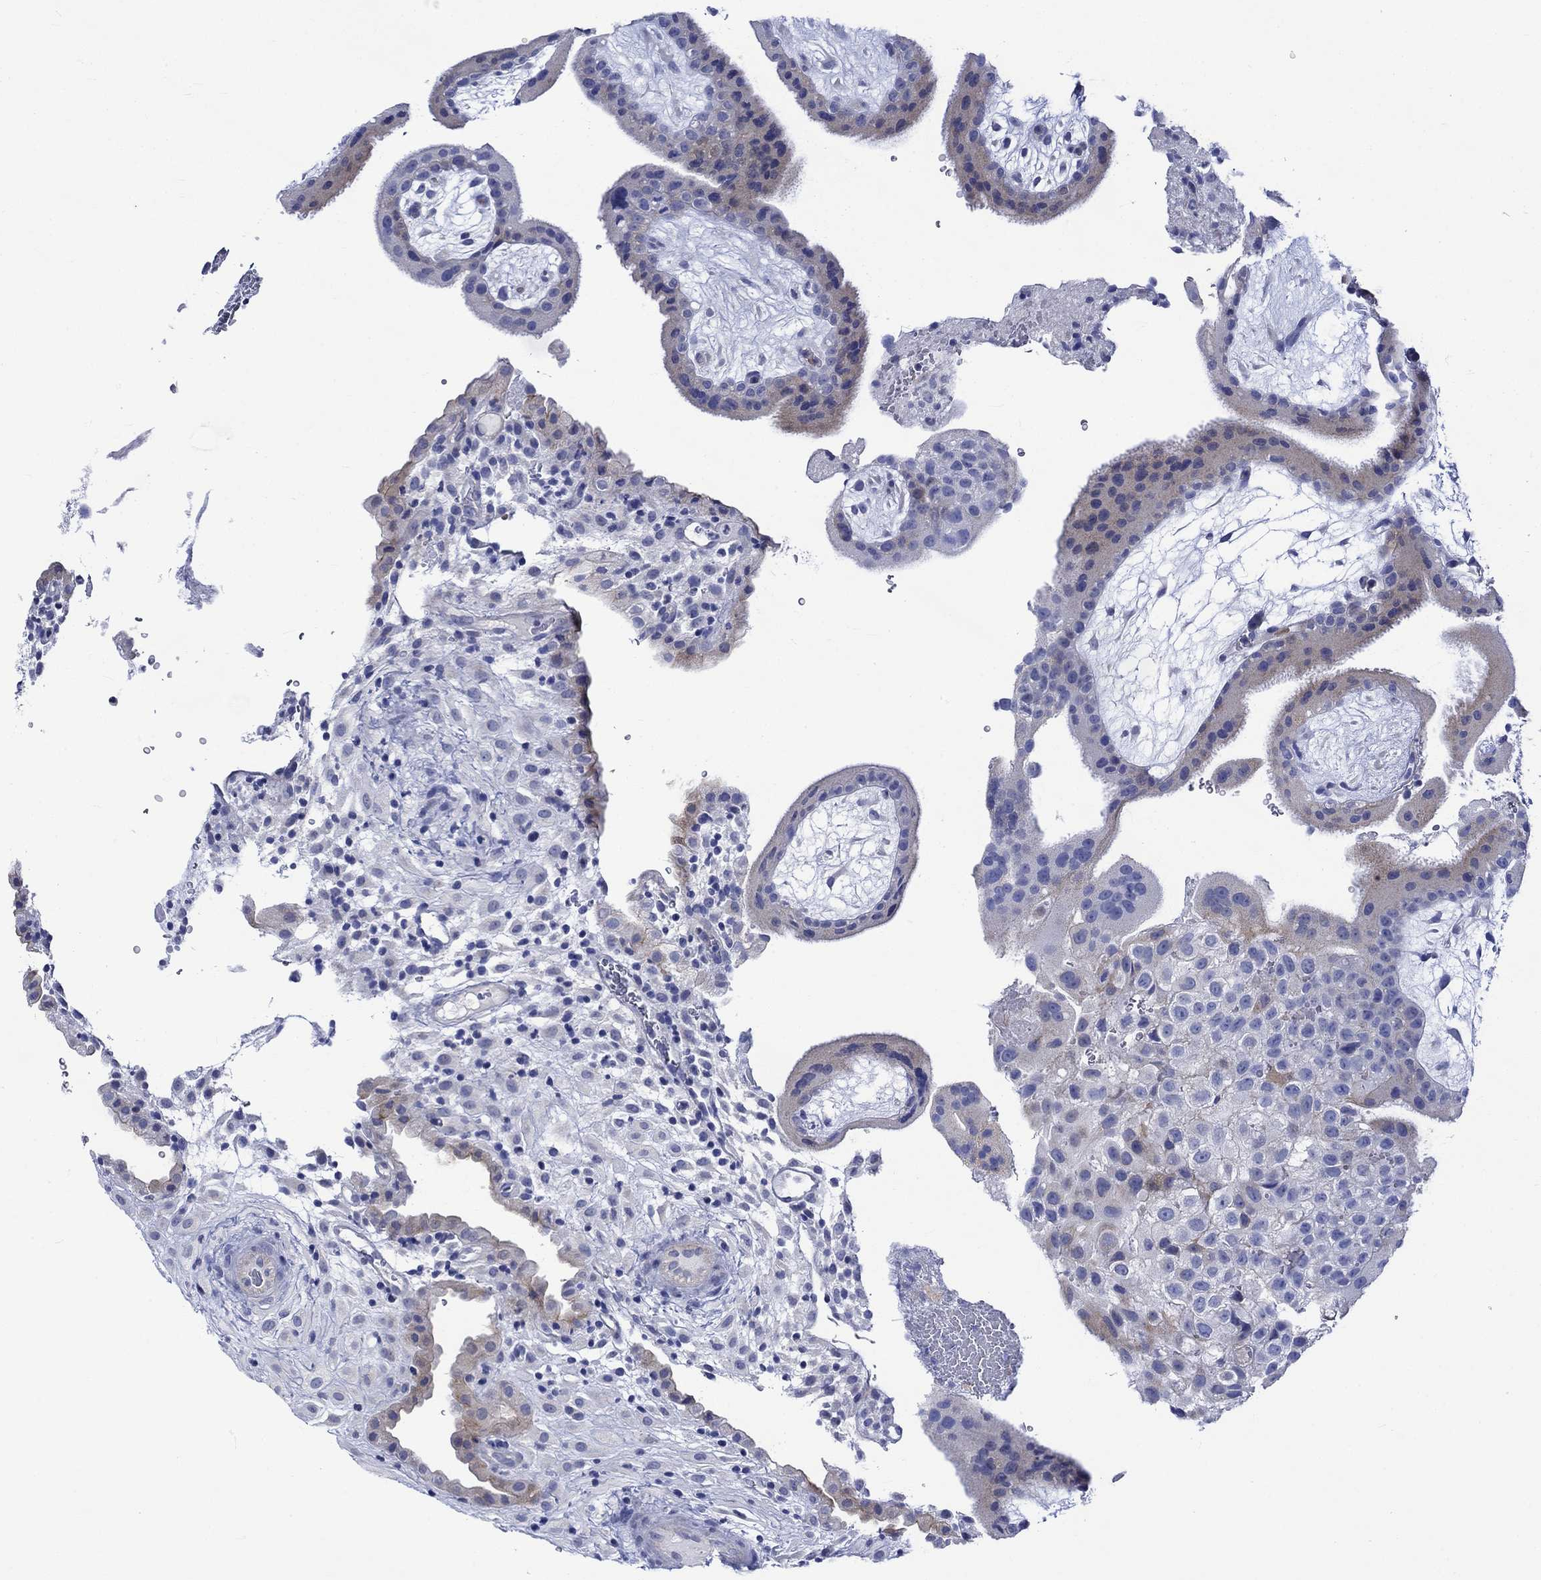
{"staining": {"intensity": "negative", "quantity": "none", "location": "none"}, "tissue": "placenta", "cell_type": "Decidual cells", "image_type": "normal", "snomed": [{"axis": "morphology", "description": "Normal tissue, NOS"}, {"axis": "topography", "description": "Placenta"}], "caption": "Decidual cells show no significant protein expression in benign placenta. Brightfield microscopy of immunohistochemistry stained with DAB (3,3'-diaminobenzidine) (brown) and hematoxylin (blue), captured at high magnification.", "gene": "NRIP3", "patient": {"sex": "female", "age": 19}}